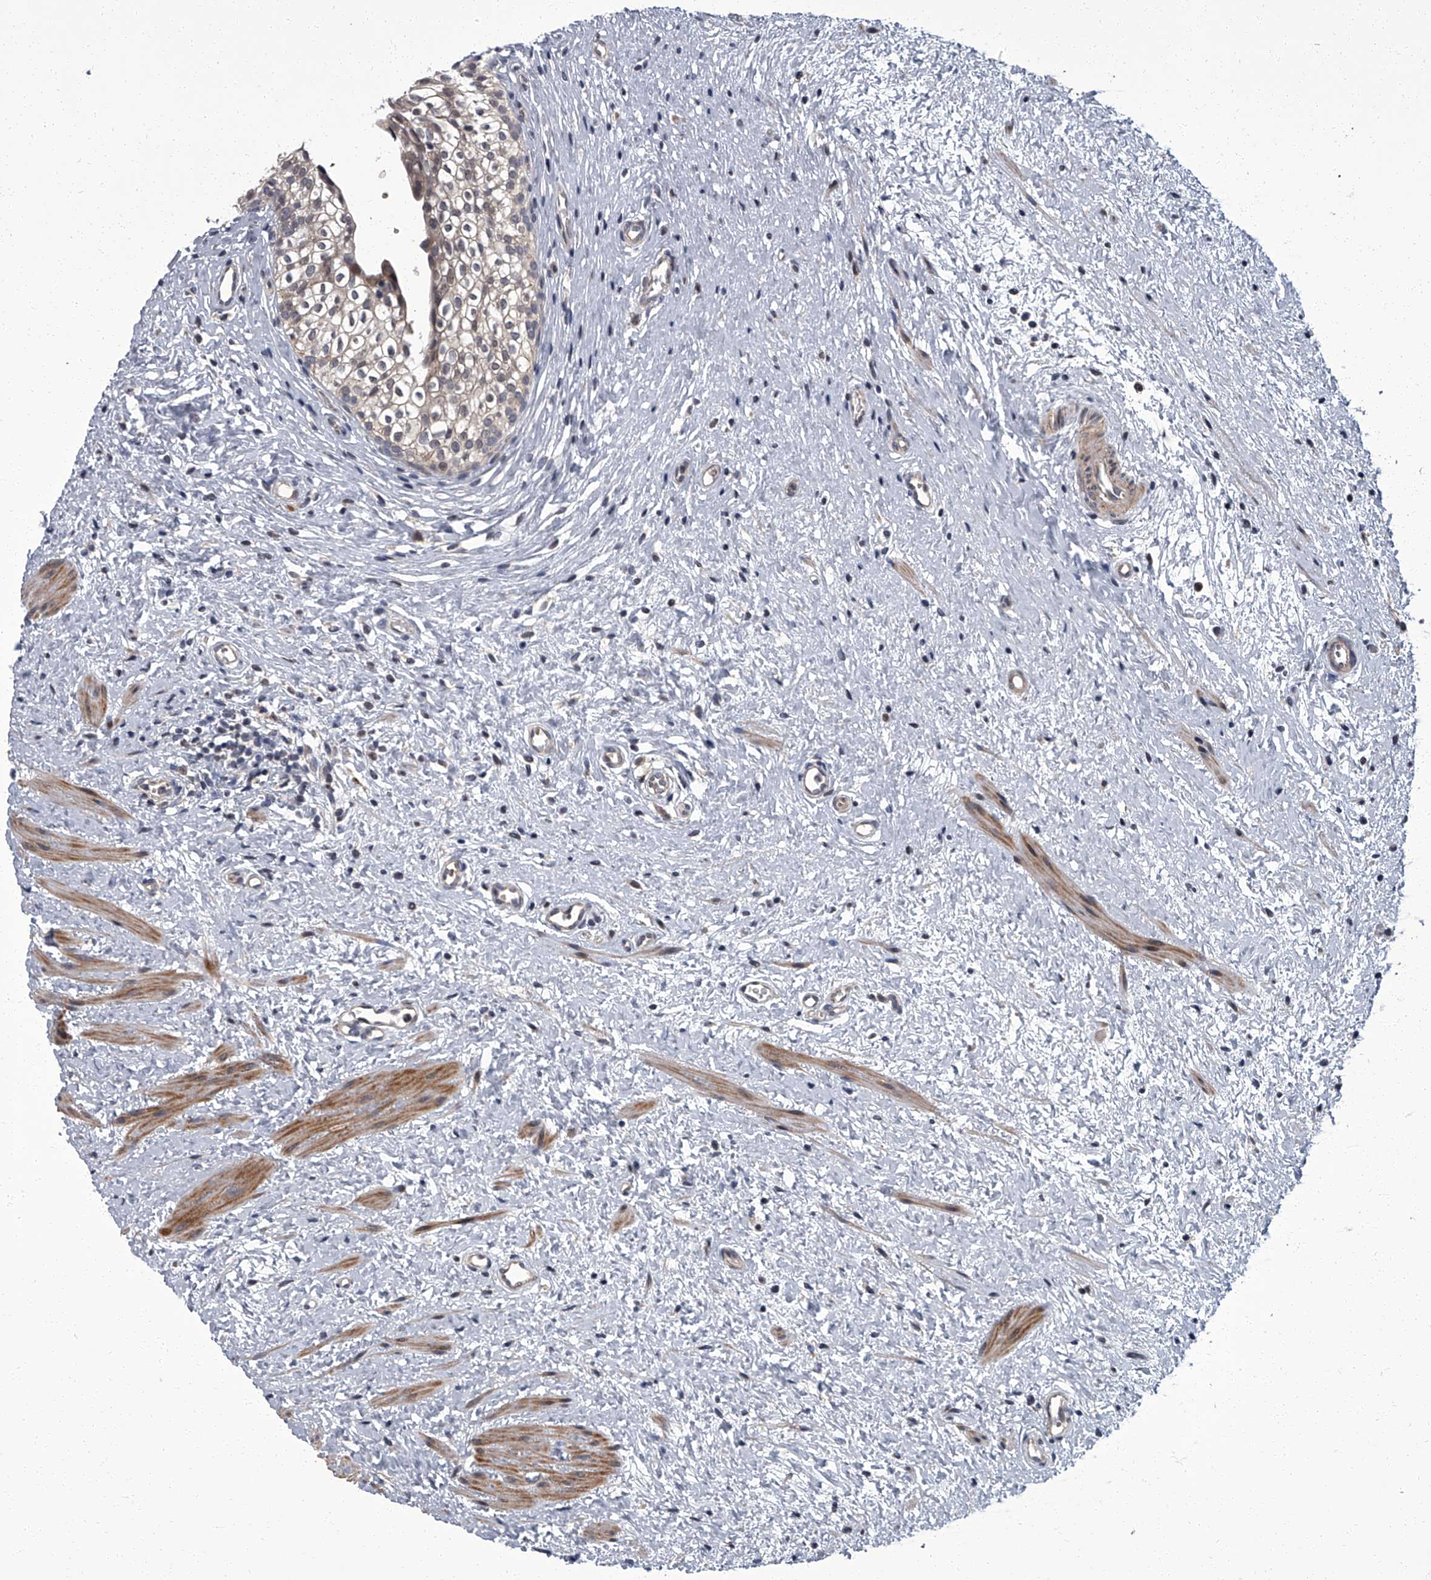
{"staining": {"intensity": "weak", "quantity": "<25%", "location": "cytoplasmic/membranous,nuclear"}, "tissue": "urinary bladder", "cell_type": "Urothelial cells", "image_type": "normal", "snomed": [{"axis": "morphology", "description": "Normal tissue, NOS"}, {"axis": "topography", "description": "Urinary bladder"}], "caption": "Unremarkable urinary bladder was stained to show a protein in brown. There is no significant positivity in urothelial cells. (Stains: DAB IHC with hematoxylin counter stain, Microscopy: brightfield microscopy at high magnification).", "gene": "ZNF274", "patient": {"sex": "male", "age": 1}}